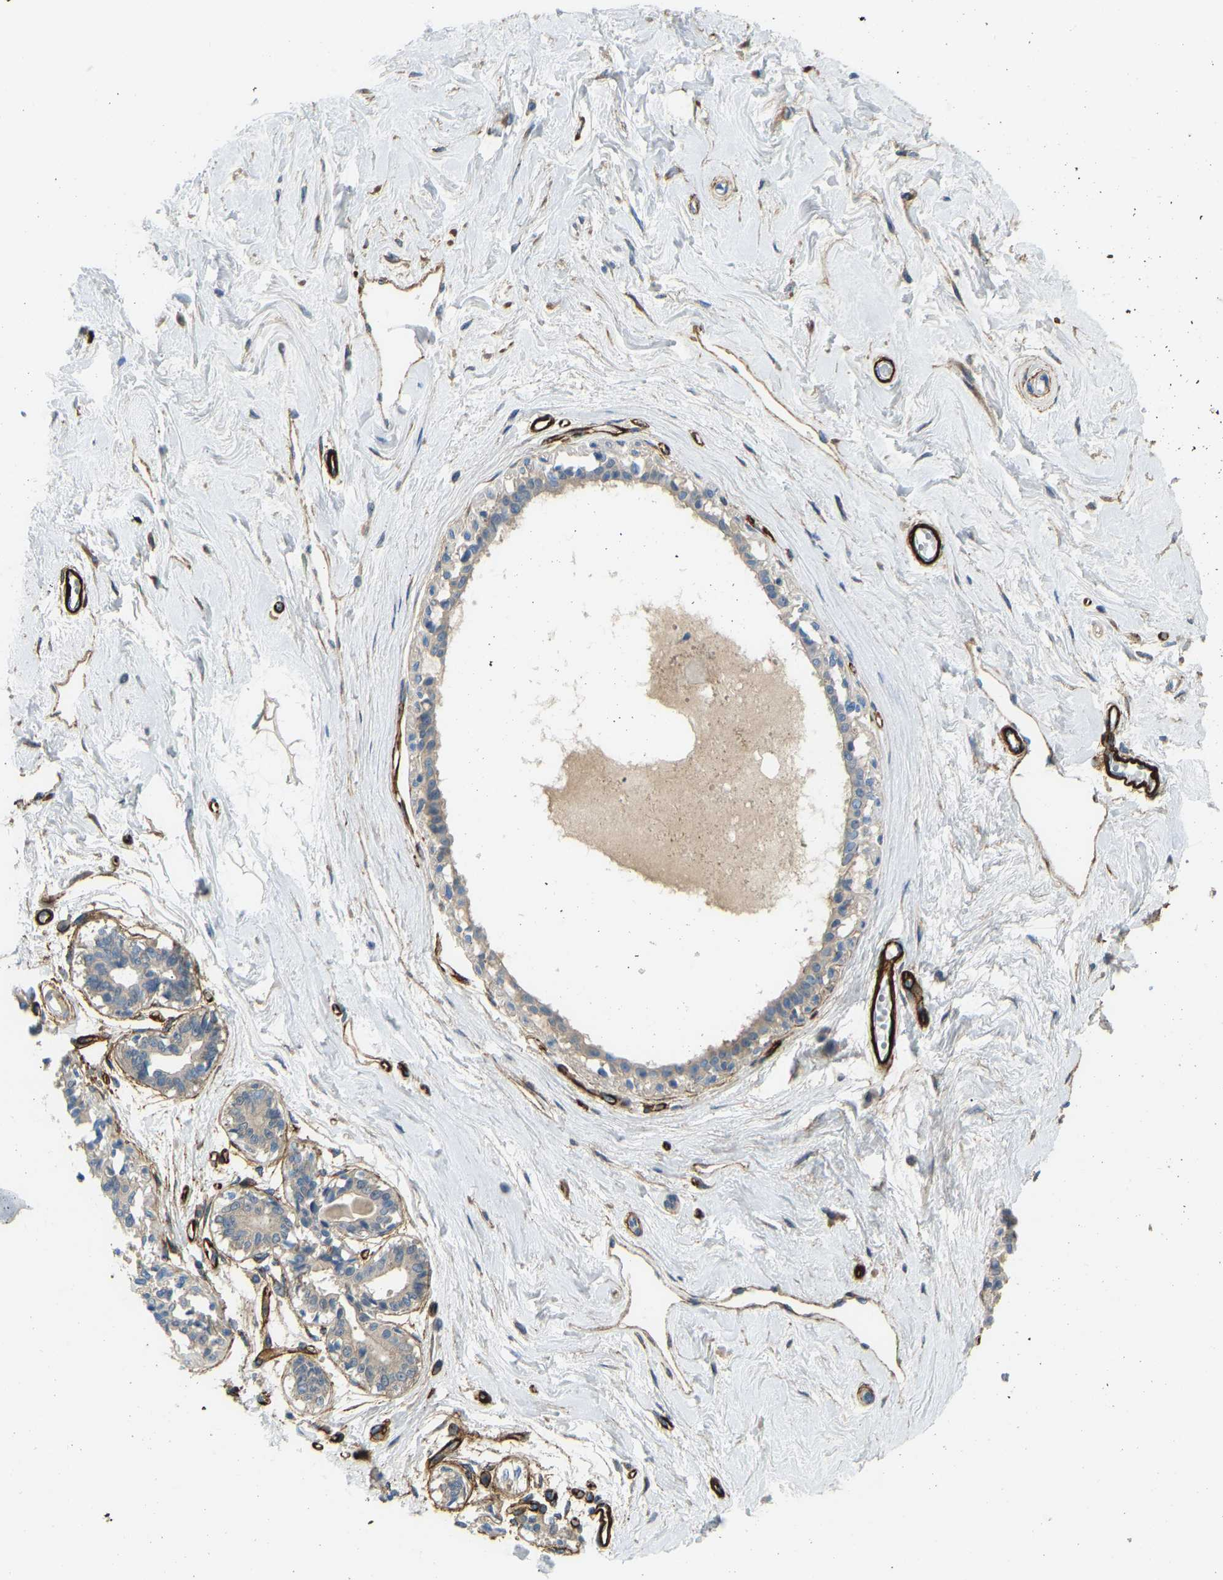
{"staining": {"intensity": "moderate", "quantity": "<25%", "location": "cytoplasmic/membranous"}, "tissue": "breast", "cell_type": "Adipocytes", "image_type": "normal", "snomed": [{"axis": "morphology", "description": "Normal tissue, NOS"}, {"axis": "topography", "description": "Breast"}], "caption": "Unremarkable breast exhibits moderate cytoplasmic/membranous staining in approximately <25% of adipocytes, visualized by immunohistochemistry.", "gene": "COL15A1", "patient": {"sex": "female", "age": 45}}